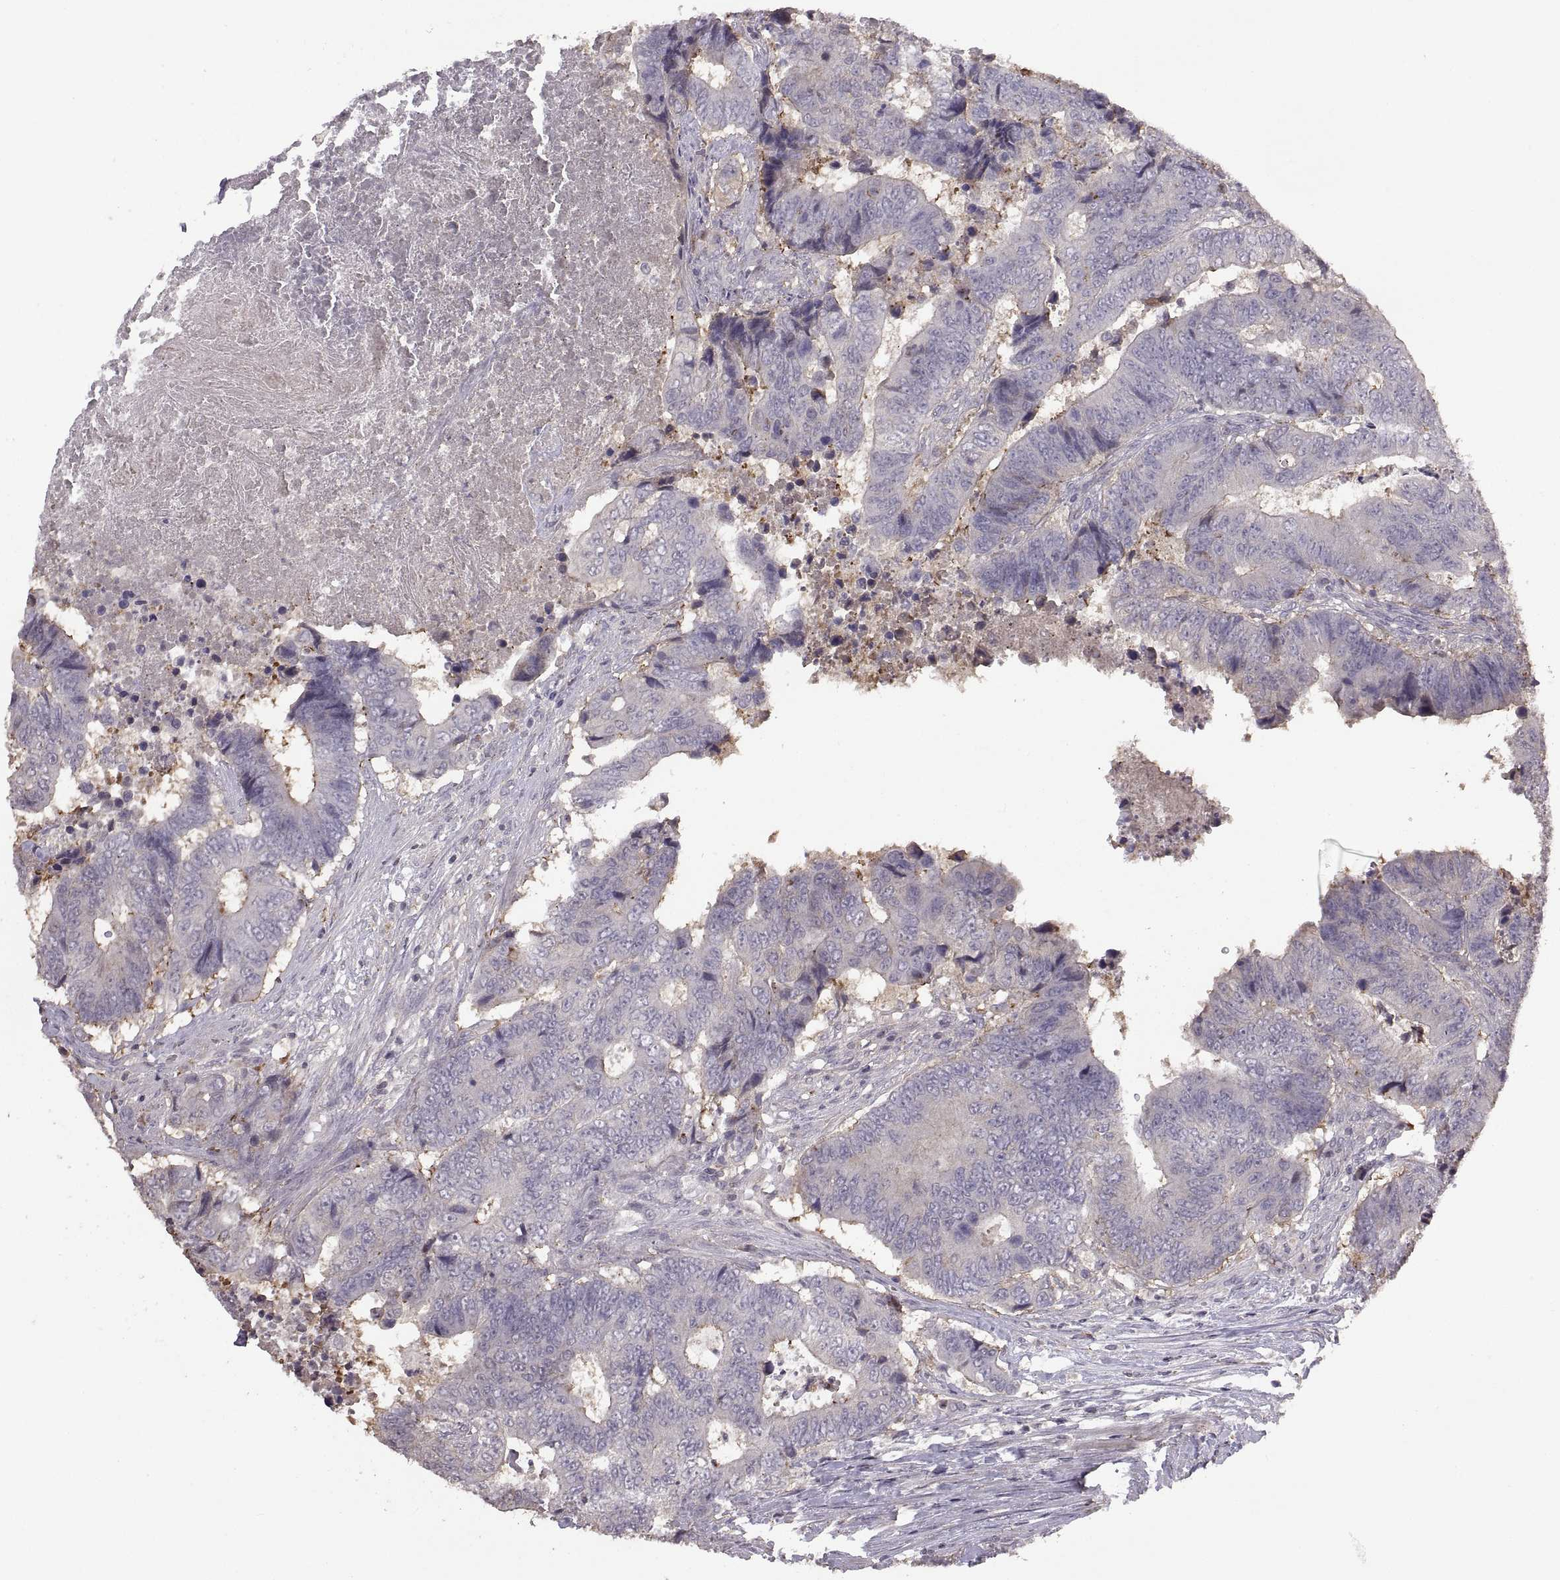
{"staining": {"intensity": "negative", "quantity": "none", "location": "none"}, "tissue": "colorectal cancer", "cell_type": "Tumor cells", "image_type": "cancer", "snomed": [{"axis": "morphology", "description": "Adenocarcinoma, NOS"}, {"axis": "topography", "description": "Colon"}], "caption": "DAB (3,3'-diaminobenzidine) immunohistochemical staining of colorectal cancer (adenocarcinoma) demonstrates no significant staining in tumor cells.", "gene": "NMNAT2", "patient": {"sex": "female", "age": 48}}